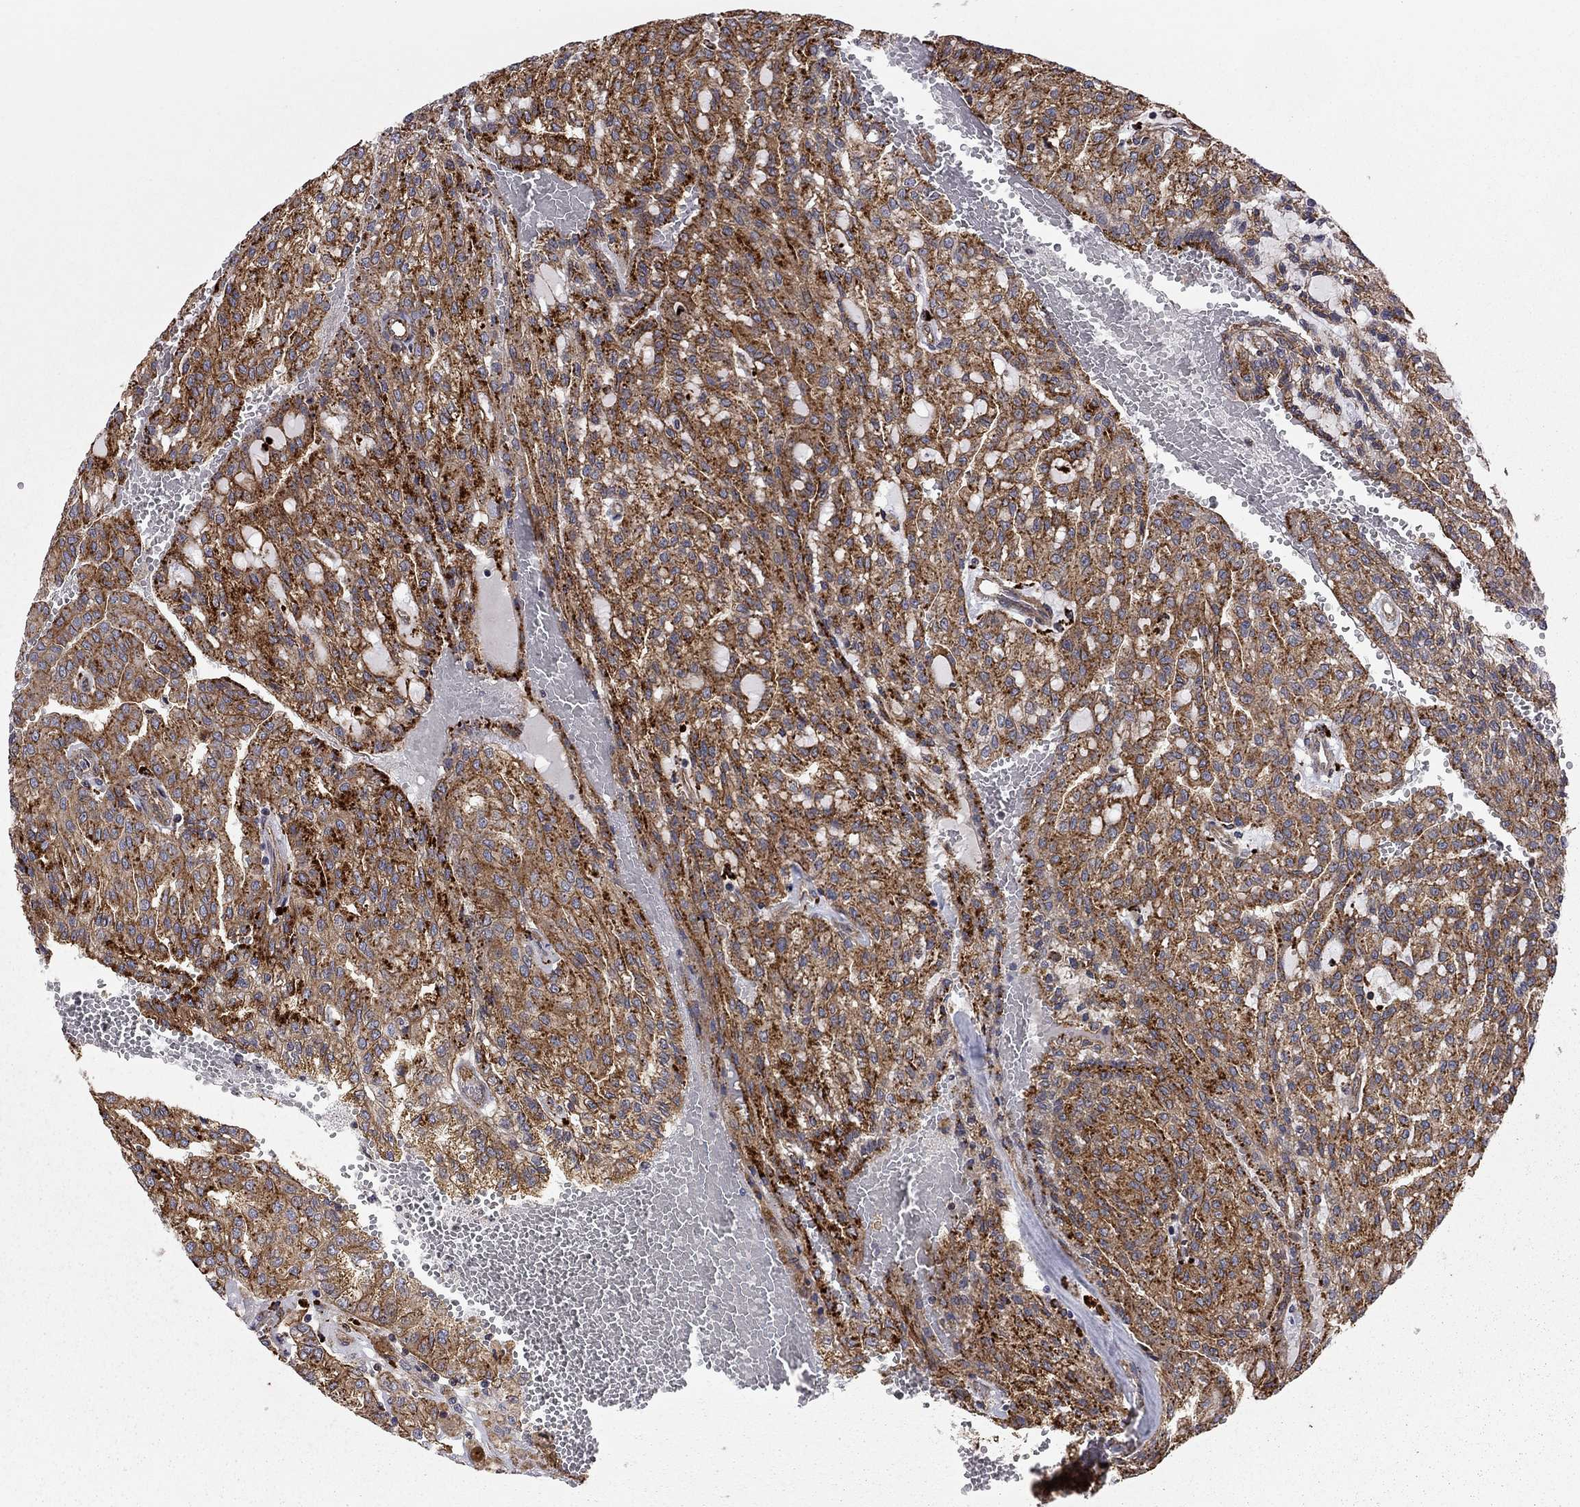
{"staining": {"intensity": "strong", "quantity": ">75%", "location": "cytoplasmic/membranous"}, "tissue": "renal cancer", "cell_type": "Tumor cells", "image_type": "cancer", "snomed": [{"axis": "morphology", "description": "Adenocarcinoma, NOS"}, {"axis": "topography", "description": "Kidney"}], "caption": "Protein analysis of renal adenocarcinoma tissue displays strong cytoplasmic/membranous staining in approximately >75% of tumor cells. Using DAB (3,3'-diaminobenzidine) (brown) and hematoxylin (blue) stains, captured at high magnification using brightfield microscopy.", "gene": "RASEF", "patient": {"sex": "male", "age": 63}}